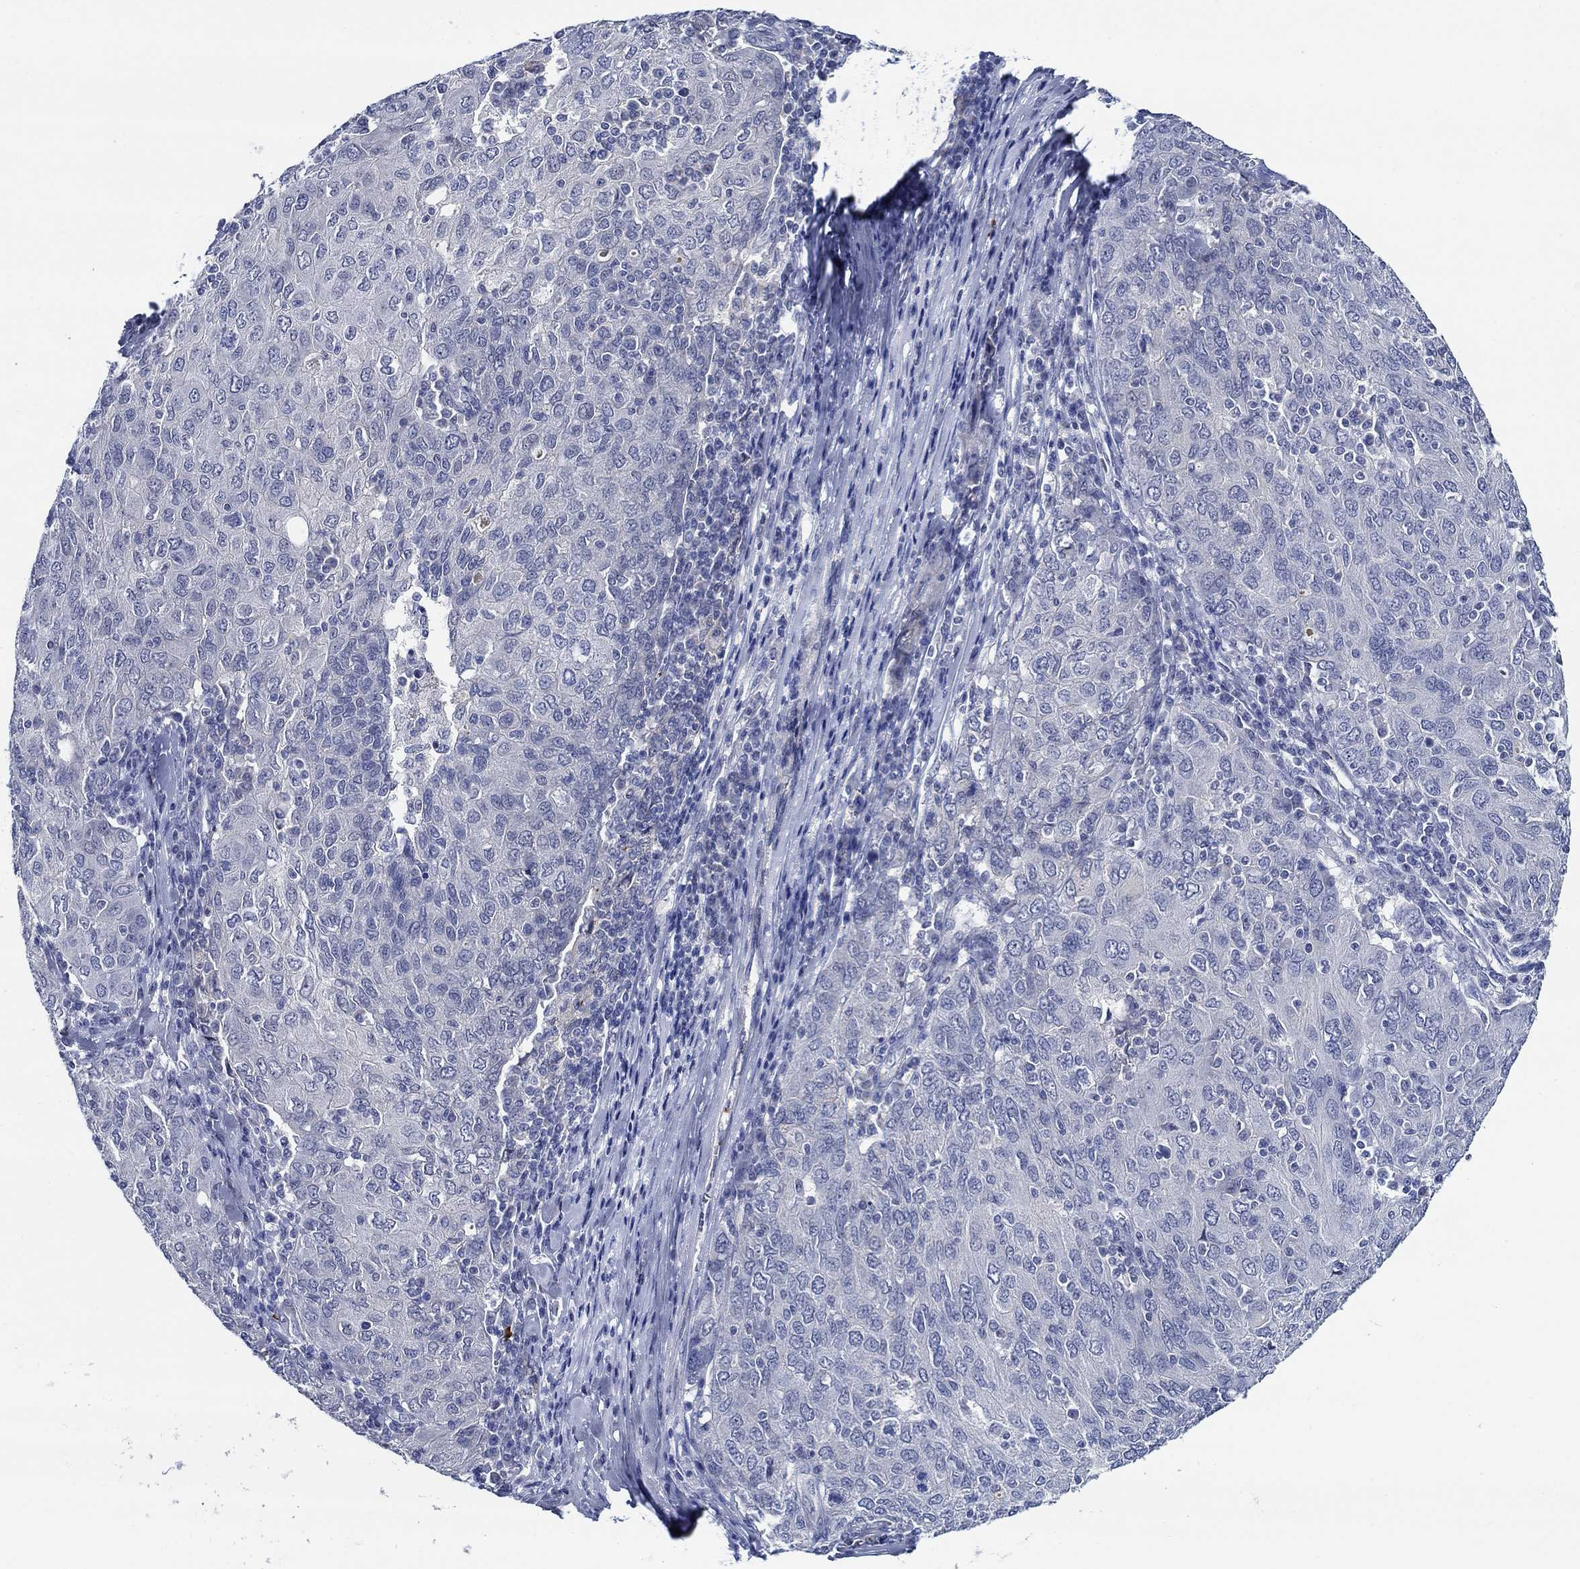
{"staining": {"intensity": "negative", "quantity": "none", "location": "none"}, "tissue": "ovarian cancer", "cell_type": "Tumor cells", "image_type": "cancer", "snomed": [{"axis": "morphology", "description": "Carcinoma, endometroid"}, {"axis": "topography", "description": "Ovary"}], "caption": "A histopathology image of ovarian endometroid carcinoma stained for a protein displays no brown staining in tumor cells.", "gene": "ALOX12", "patient": {"sex": "female", "age": 50}}